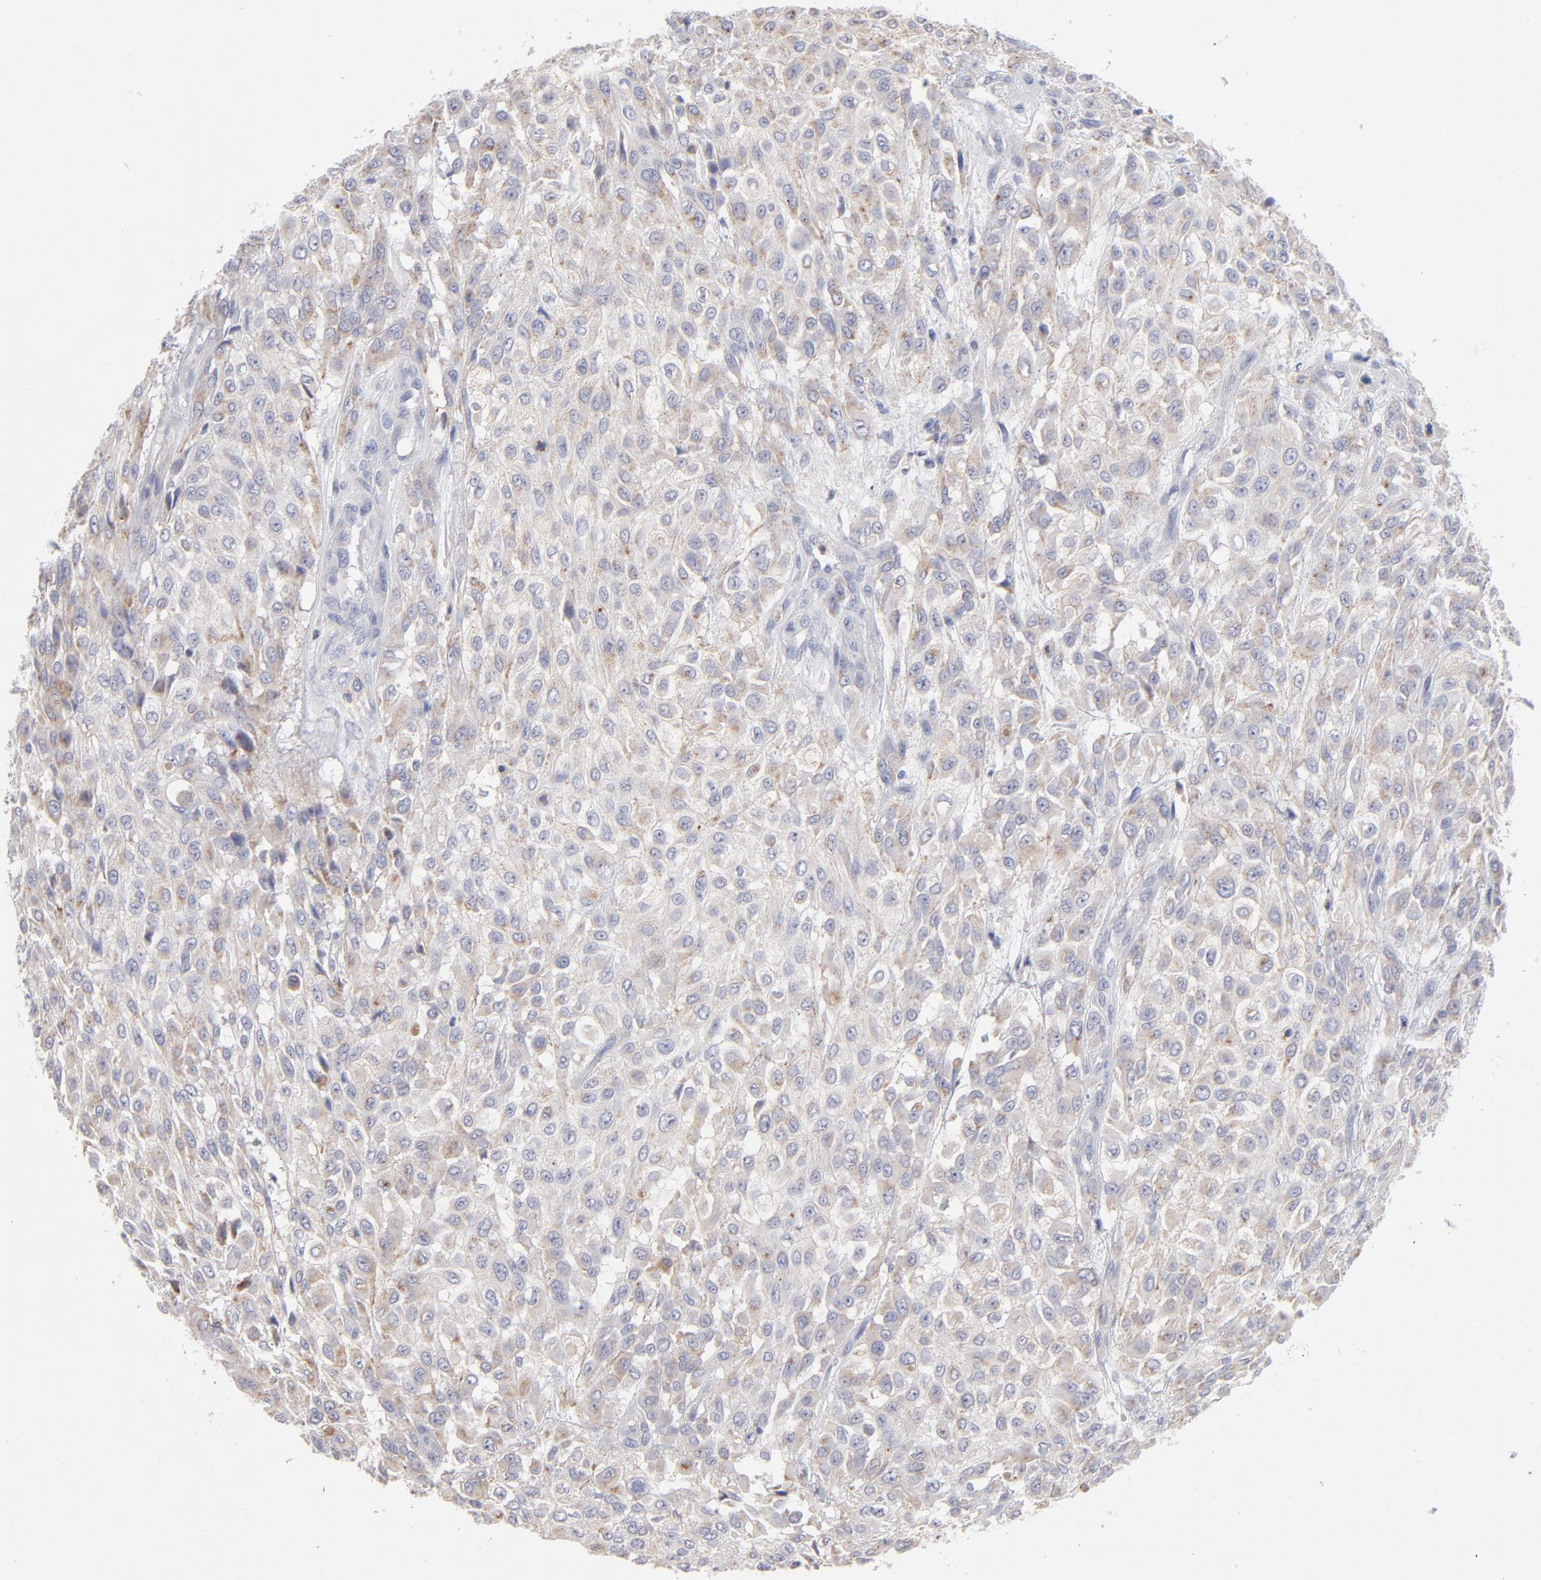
{"staining": {"intensity": "weak", "quantity": ">75%", "location": "cytoplasmic/membranous"}, "tissue": "urothelial cancer", "cell_type": "Tumor cells", "image_type": "cancer", "snomed": [{"axis": "morphology", "description": "Urothelial carcinoma, High grade"}, {"axis": "topography", "description": "Urinary bladder"}], "caption": "This photomicrograph shows urothelial cancer stained with immunohistochemistry to label a protein in brown. The cytoplasmic/membranous of tumor cells show weak positivity for the protein. Nuclei are counter-stained blue.", "gene": "RRAGB", "patient": {"sex": "male", "age": 57}}